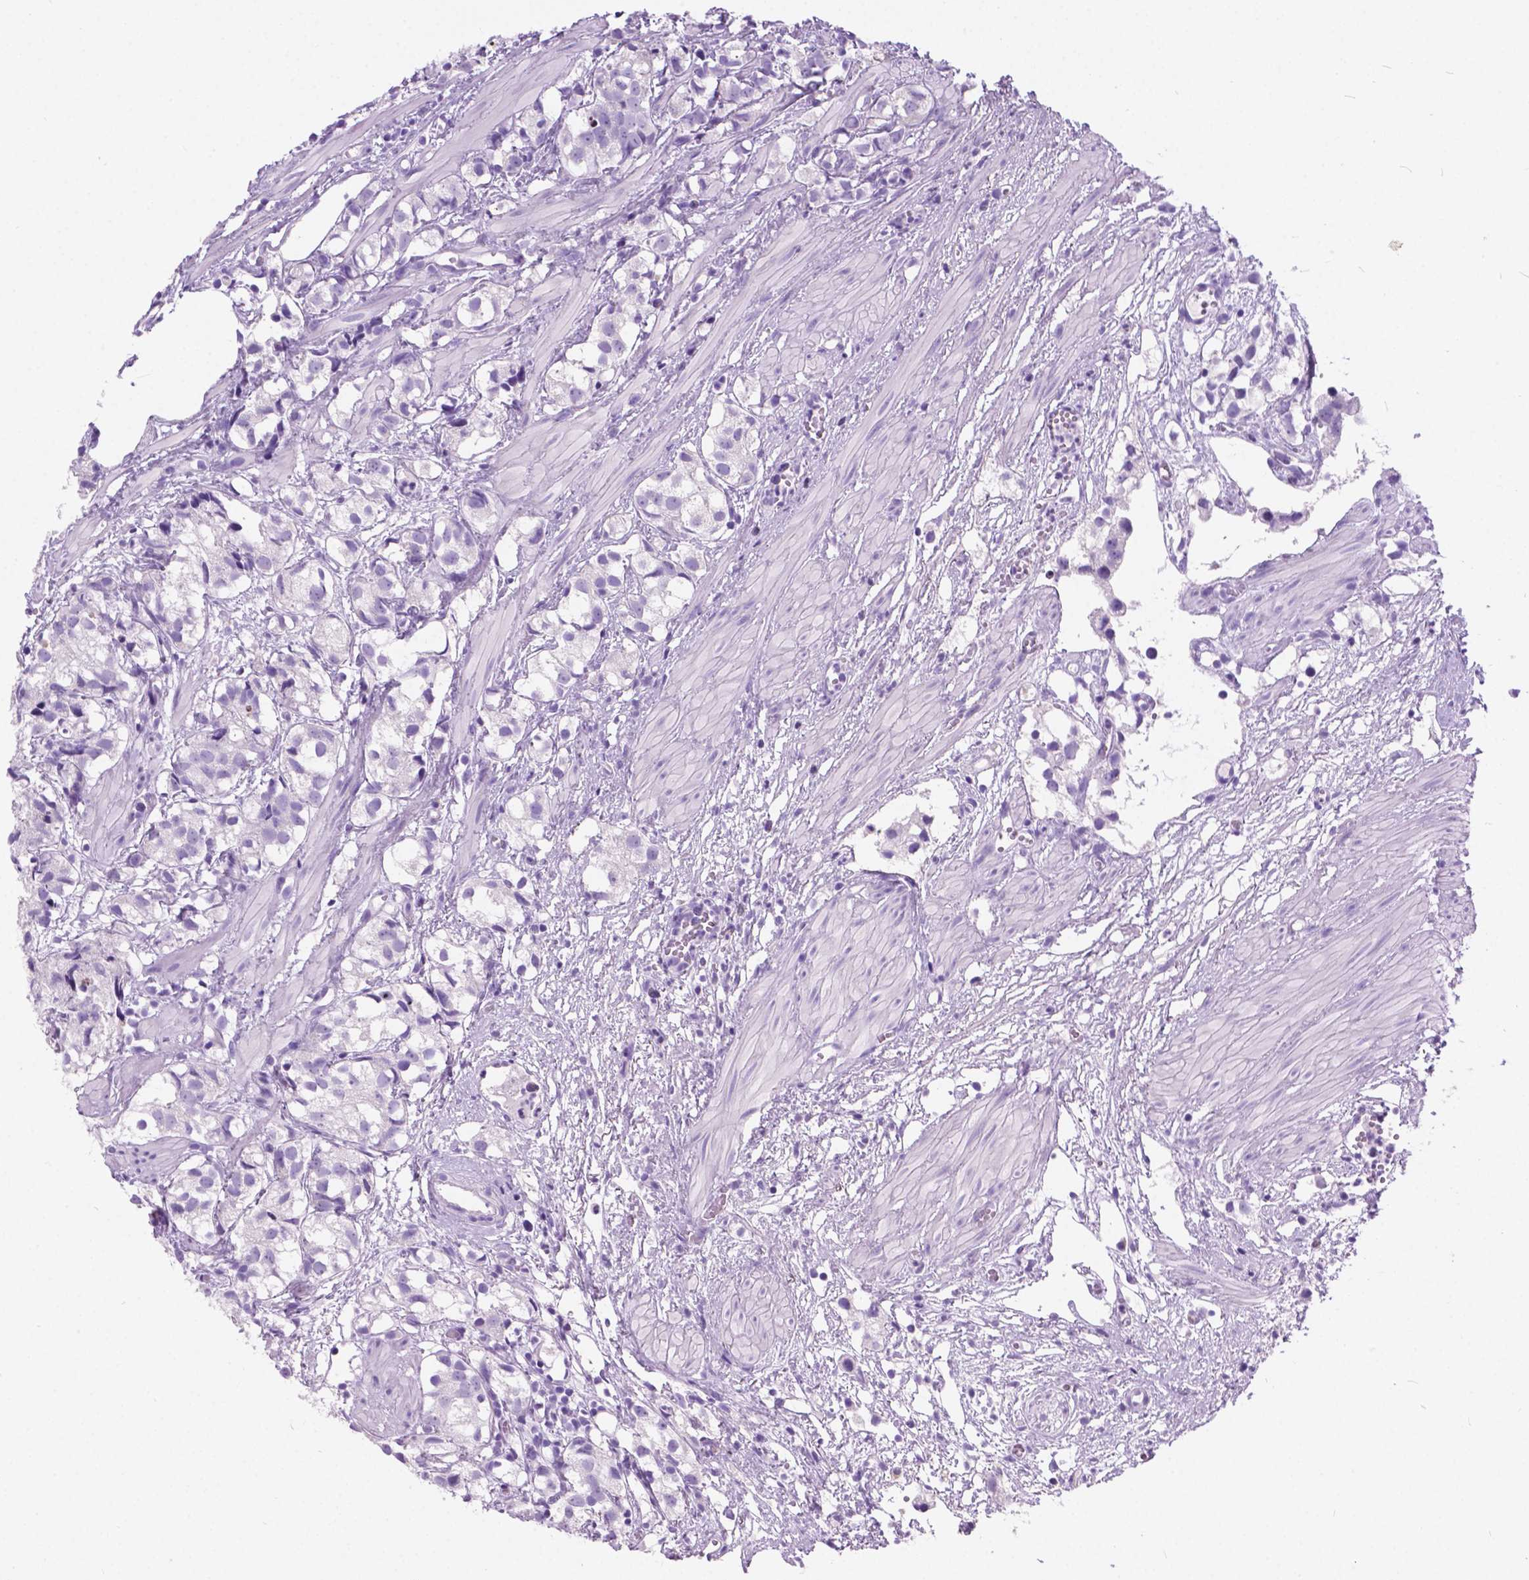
{"staining": {"intensity": "negative", "quantity": "none", "location": "none"}, "tissue": "prostate cancer", "cell_type": "Tumor cells", "image_type": "cancer", "snomed": [{"axis": "morphology", "description": "Adenocarcinoma, High grade"}, {"axis": "topography", "description": "Prostate"}], "caption": "Histopathology image shows no significant protein expression in tumor cells of adenocarcinoma (high-grade) (prostate).", "gene": "ARMS2", "patient": {"sex": "male", "age": 68}}